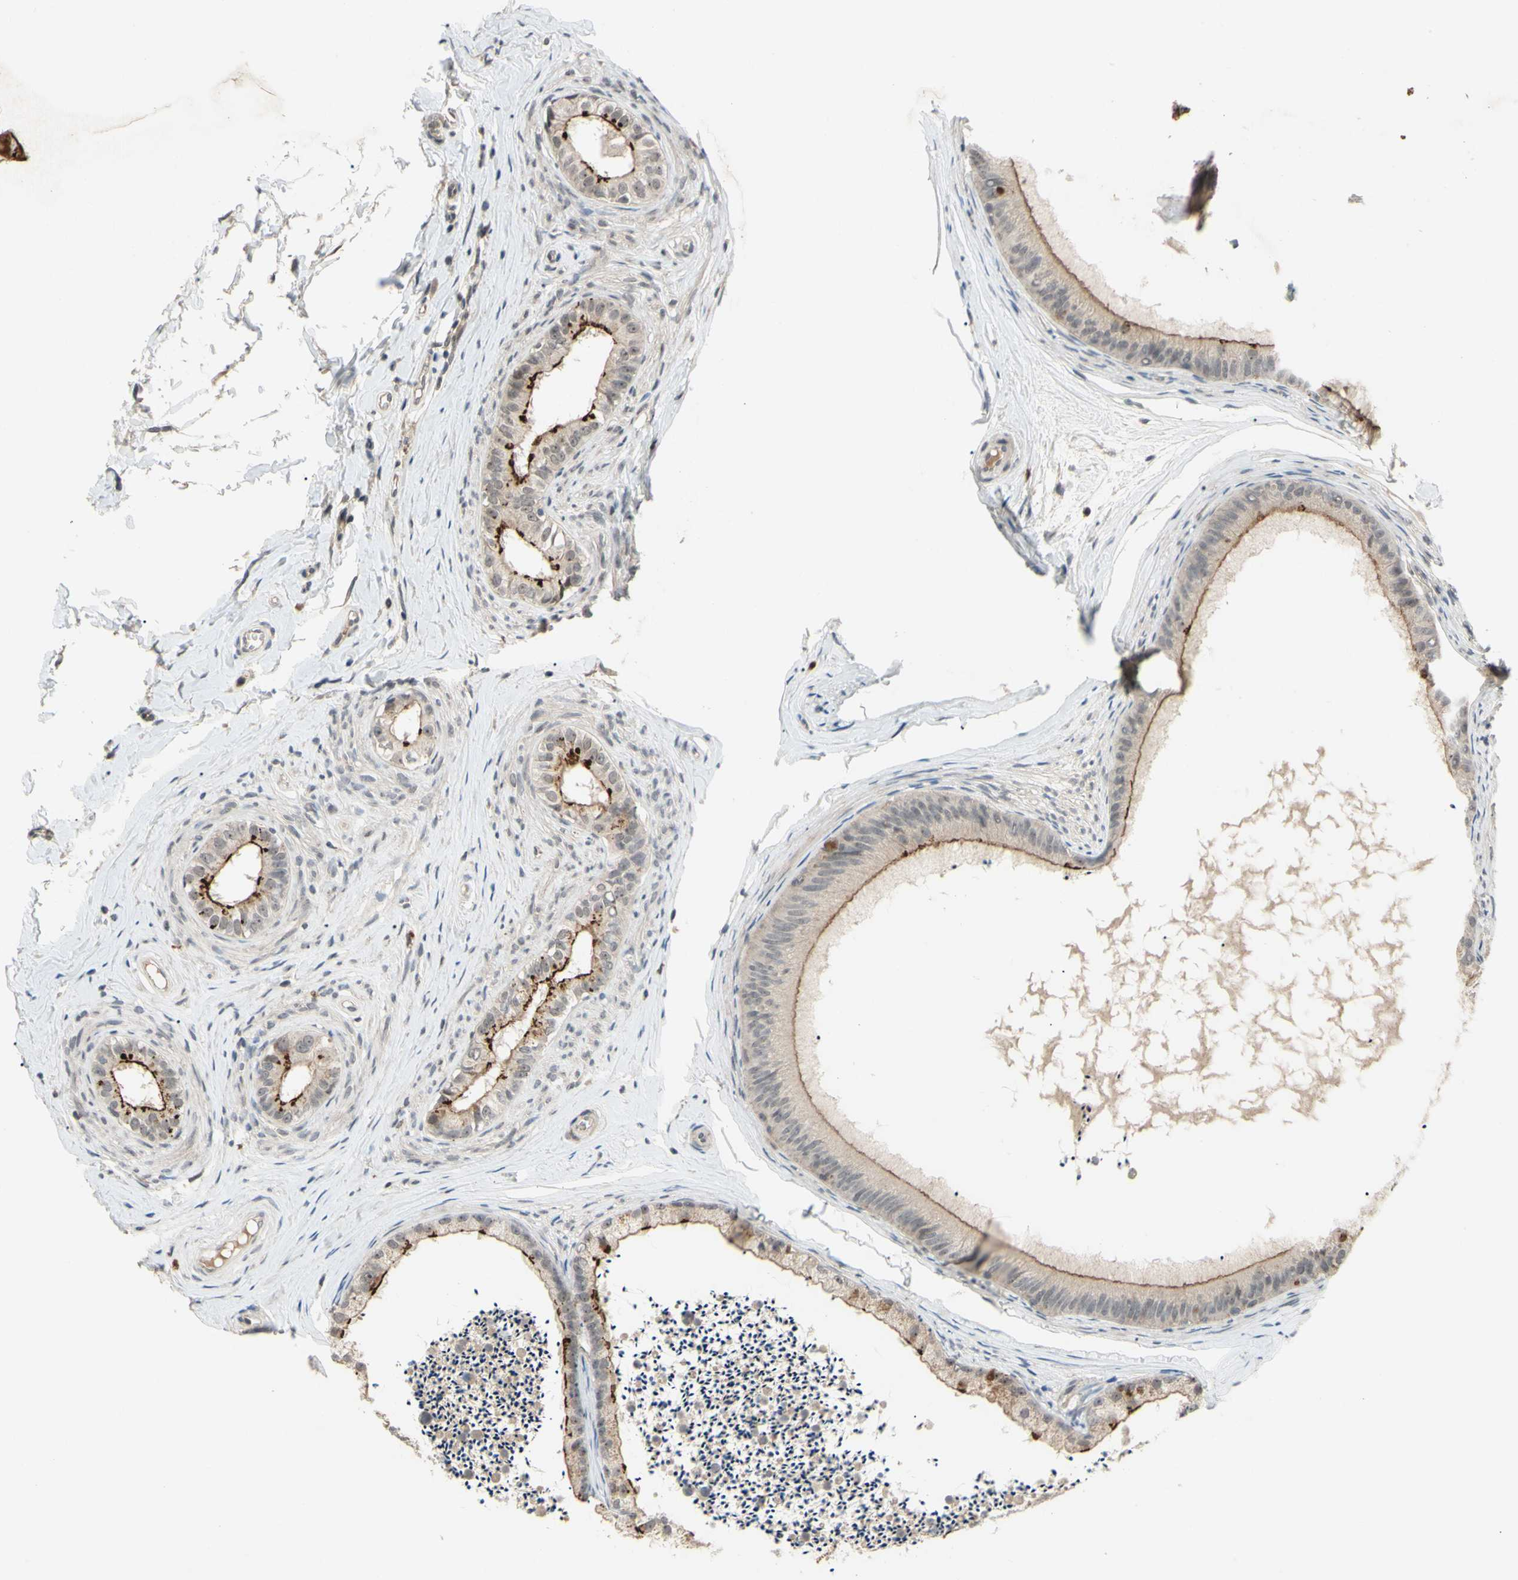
{"staining": {"intensity": "moderate", "quantity": ">75%", "location": "cytoplasmic/membranous"}, "tissue": "epididymis", "cell_type": "Glandular cells", "image_type": "normal", "snomed": [{"axis": "morphology", "description": "Normal tissue, NOS"}, {"axis": "topography", "description": "Epididymis"}], "caption": "Immunohistochemical staining of normal epididymis exhibits >75% levels of moderate cytoplasmic/membranous protein expression in about >75% of glandular cells.", "gene": "ALK", "patient": {"sex": "male", "age": 56}}